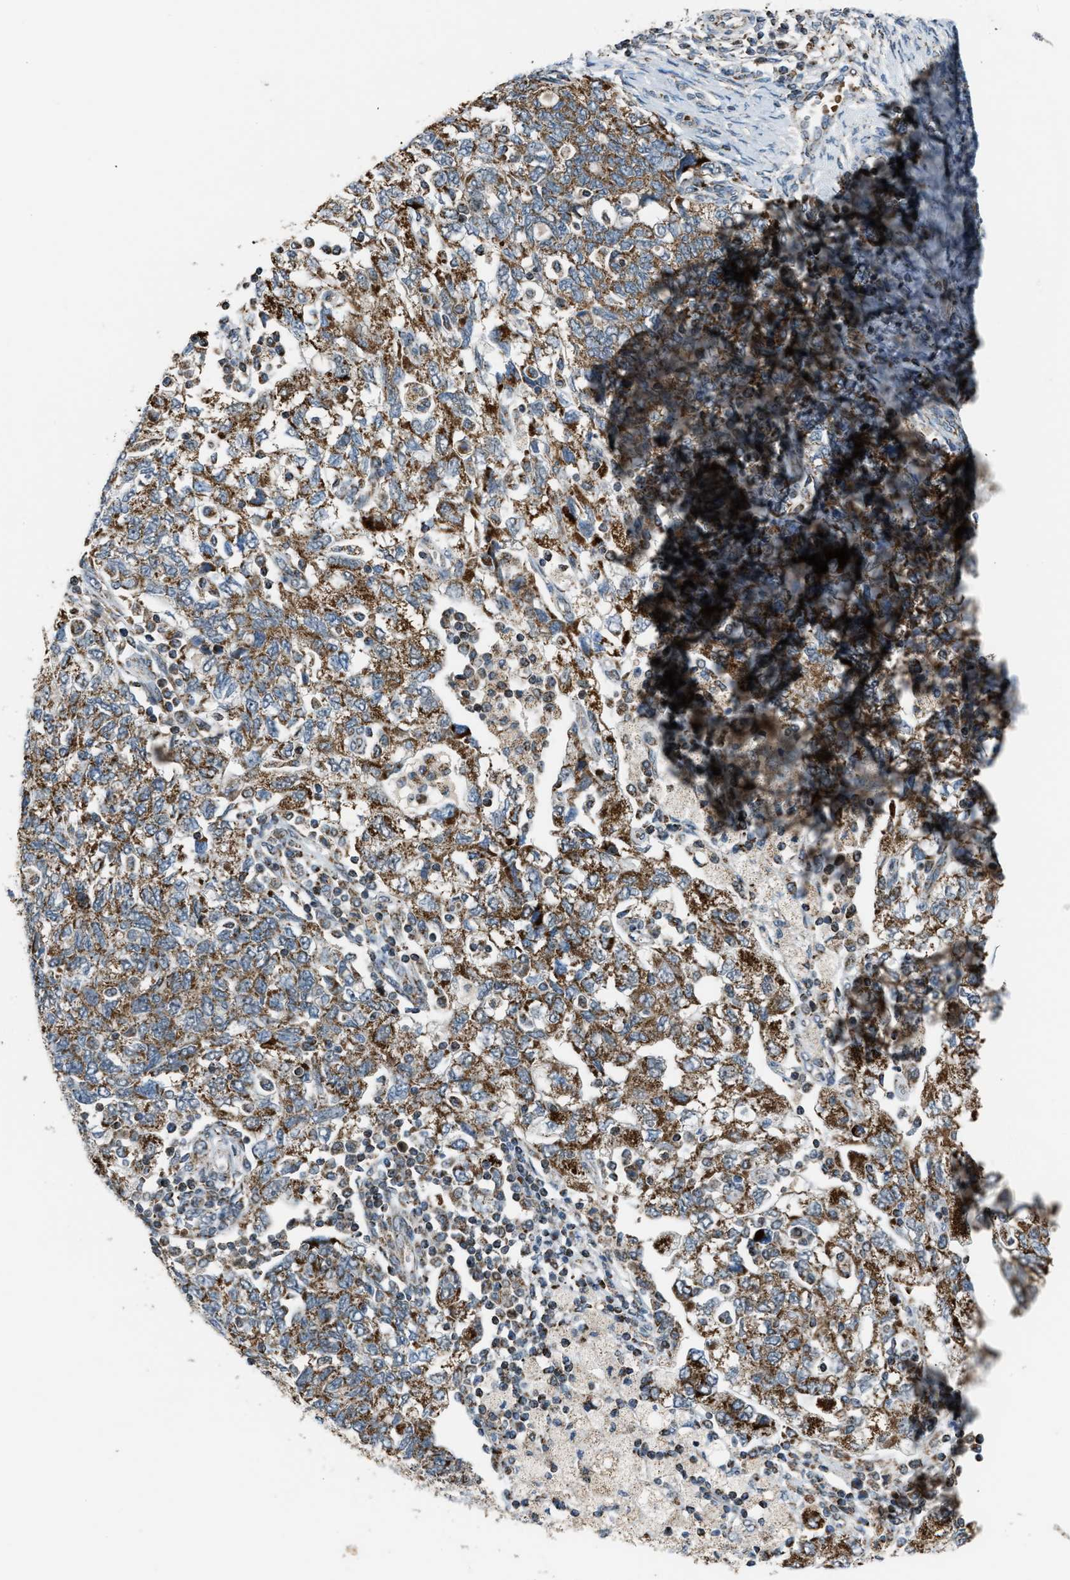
{"staining": {"intensity": "strong", "quantity": ">75%", "location": "cytoplasmic/membranous"}, "tissue": "ovarian cancer", "cell_type": "Tumor cells", "image_type": "cancer", "snomed": [{"axis": "morphology", "description": "Carcinoma, NOS"}, {"axis": "morphology", "description": "Cystadenocarcinoma, serous, NOS"}, {"axis": "topography", "description": "Ovary"}], "caption": "Brown immunohistochemical staining in human ovarian cancer shows strong cytoplasmic/membranous expression in about >75% of tumor cells.", "gene": "CHN2", "patient": {"sex": "female", "age": 69}}